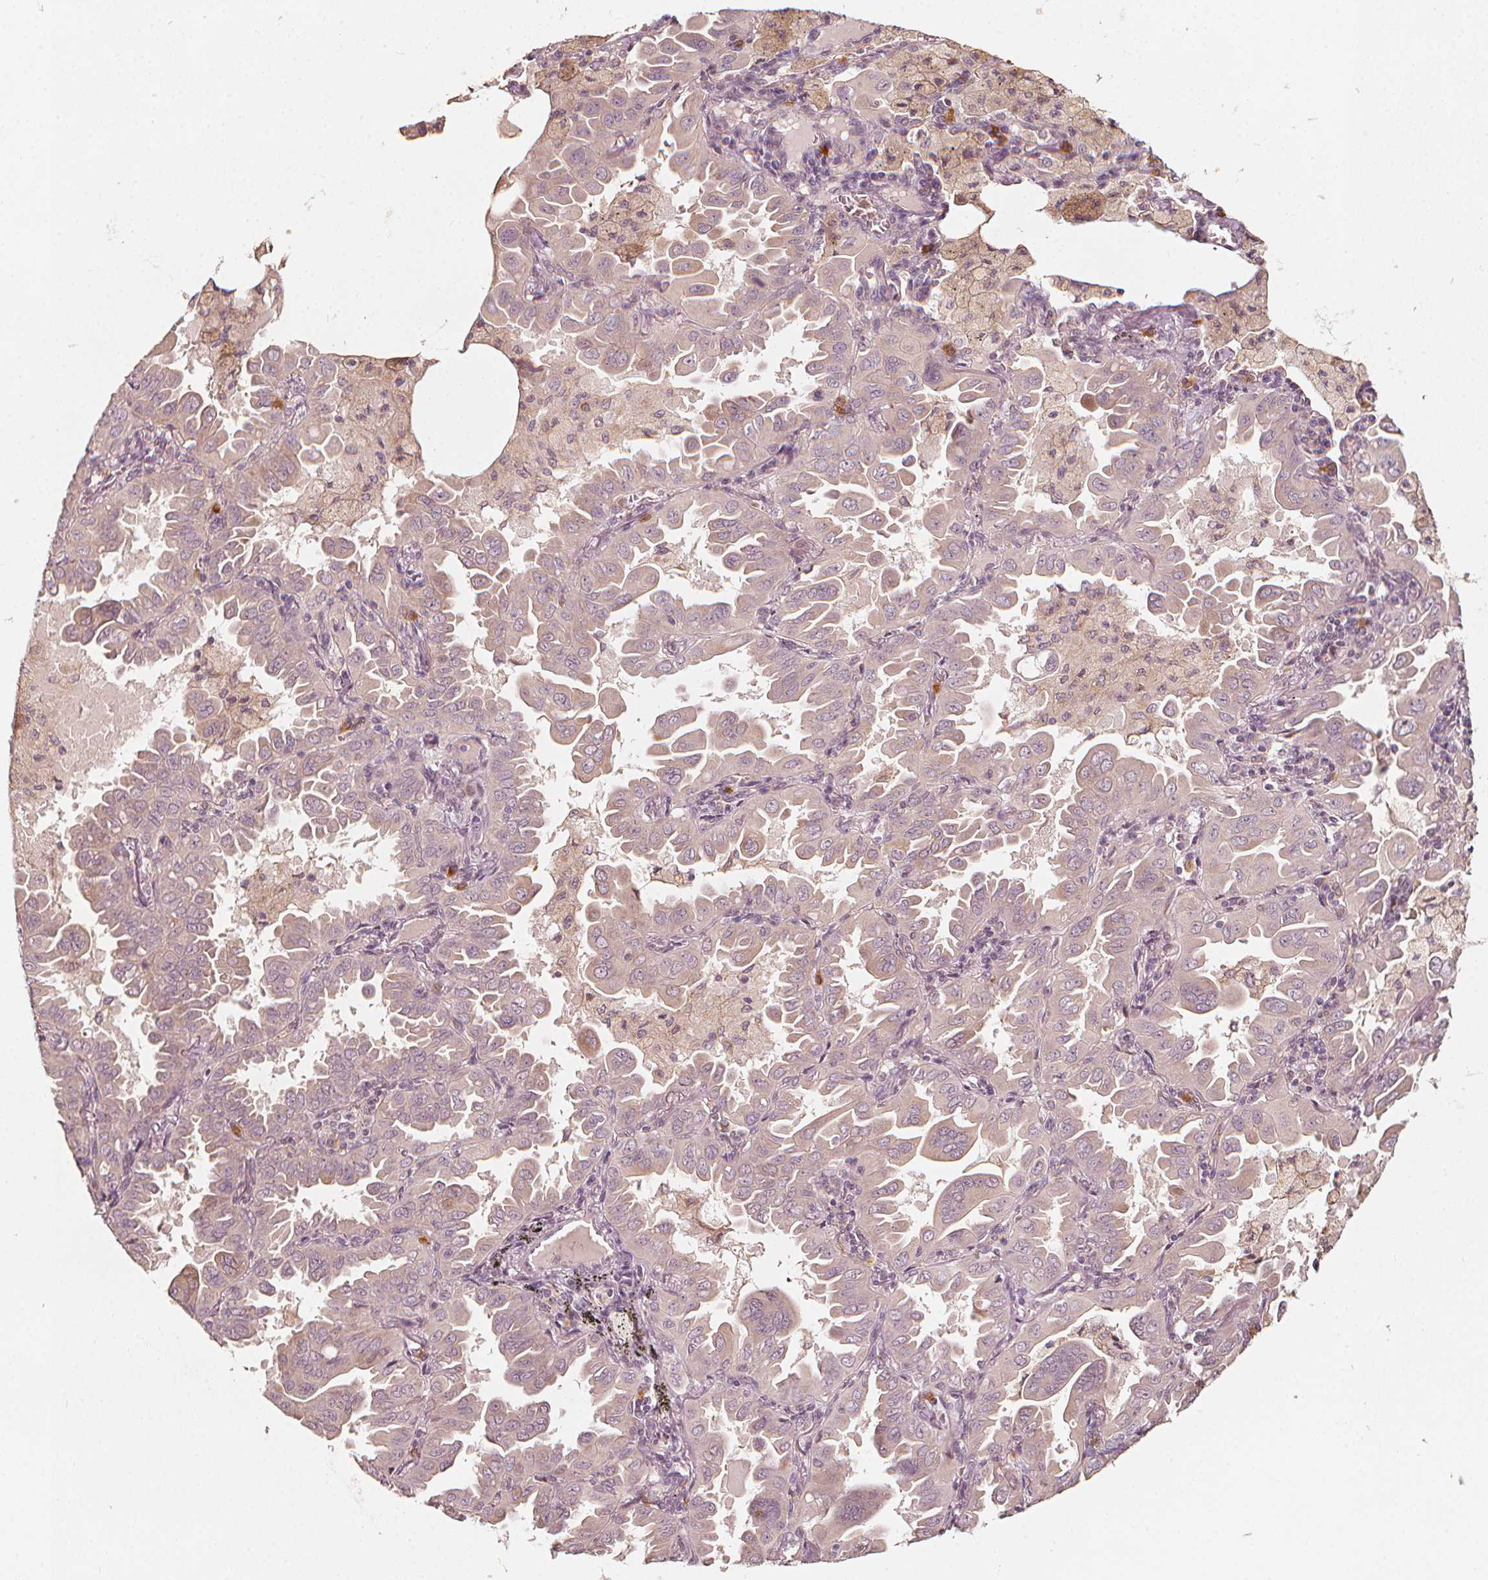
{"staining": {"intensity": "negative", "quantity": "none", "location": "none"}, "tissue": "lung cancer", "cell_type": "Tumor cells", "image_type": "cancer", "snomed": [{"axis": "morphology", "description": "Adenocarcinoma, NOS"}, {"axis": "topography", "description": "Lung"}], "caption": "Micrograph shows no significant protein positivity in tumor cells of lung cancer. Nuclei are stained in blue.", "gene": "NPC1L1", "patient": {"sex": "male", "age": 64}}